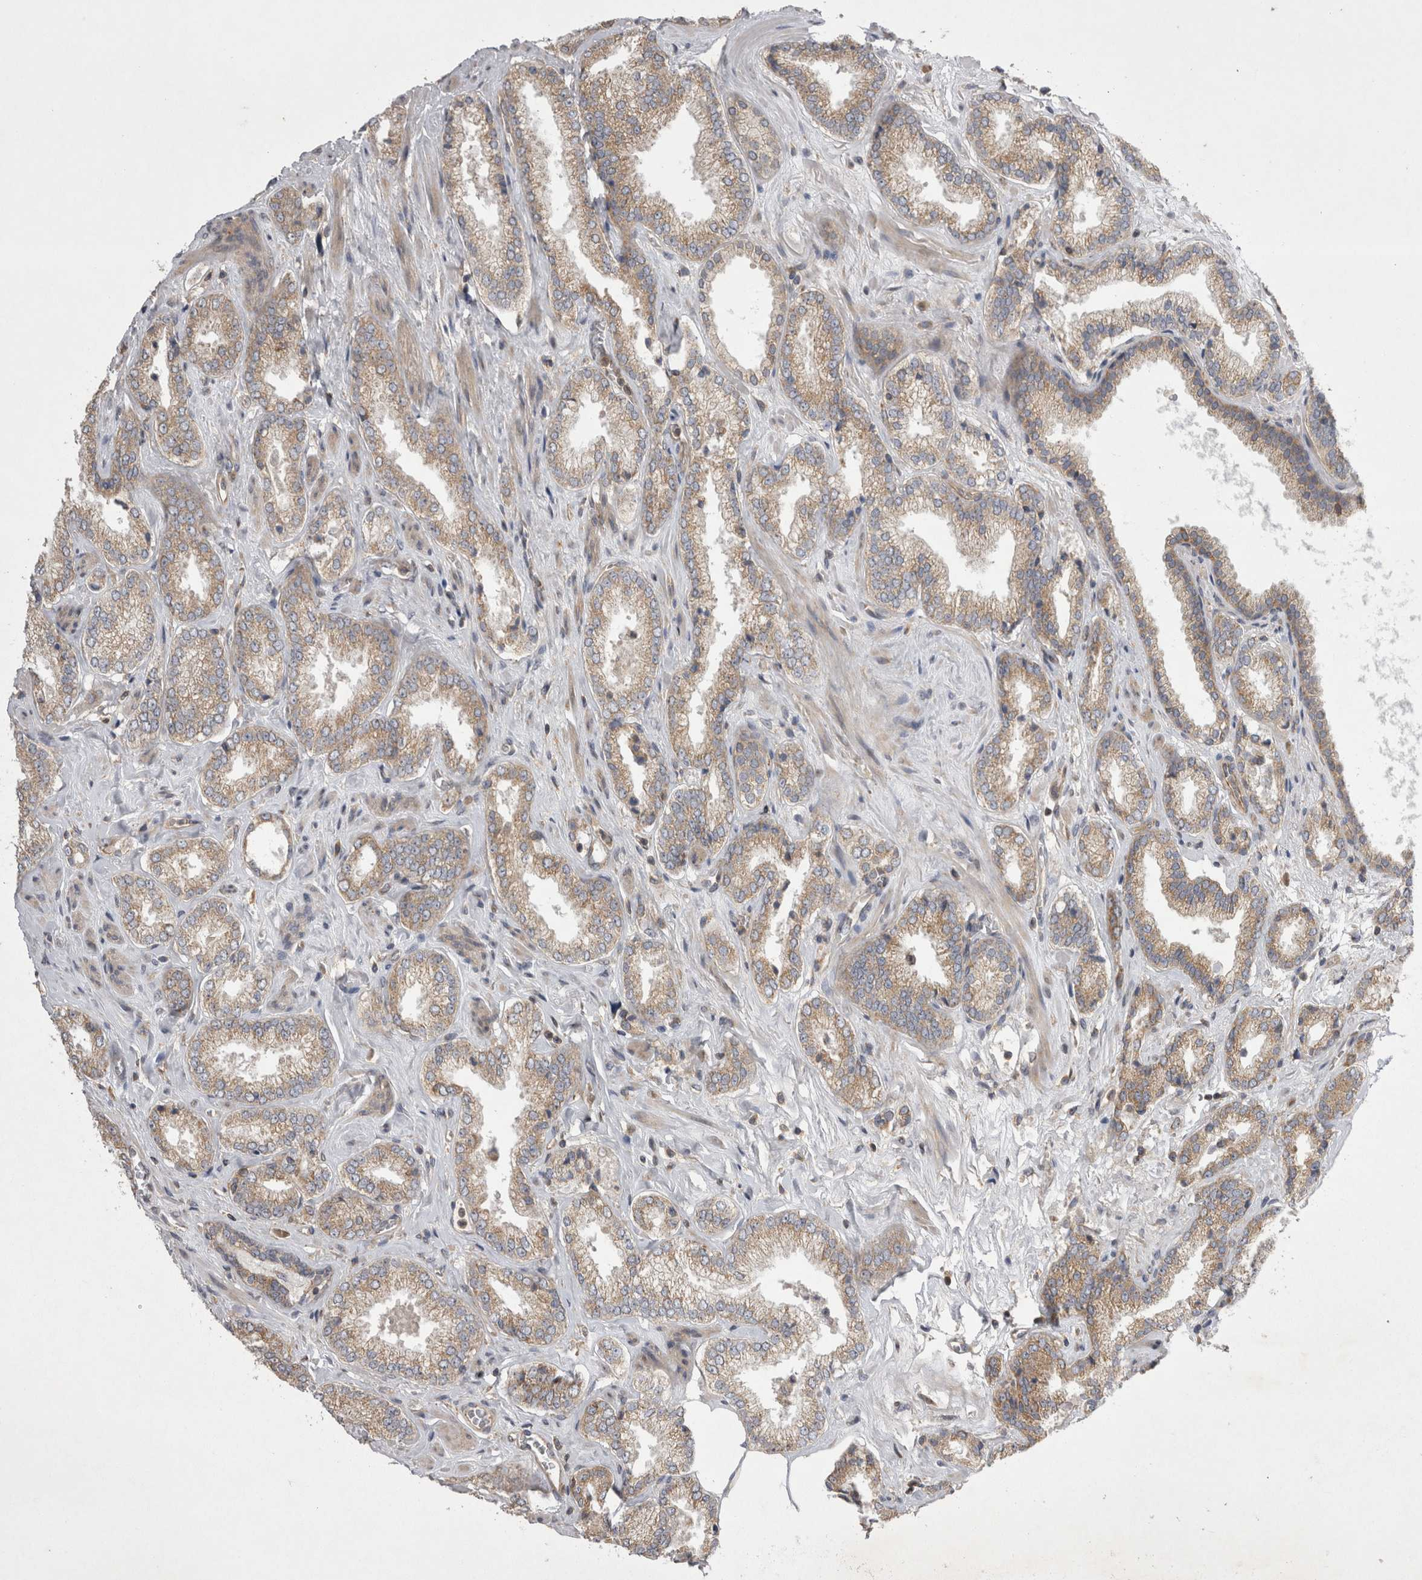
{"staining": {"intensity": "weak", "quantity": ">75%", "location": "cytoplasmic/membranous"}, "tissue": "prostate cancer", "cell_type": "Tumor cells", "image_type": "cancer", "snomed": [{"axis": "morphology", "description": "Adenocarcinoma, Low grade"}, {"axis": "topography", "description": "Prostate"}], "caption": "Human prostate cancer stained with a protein marker demonstrates weak staining in tumor cells.", "gene": "TSPOAP1", "patient": {"sex": "male", "age": 62}}